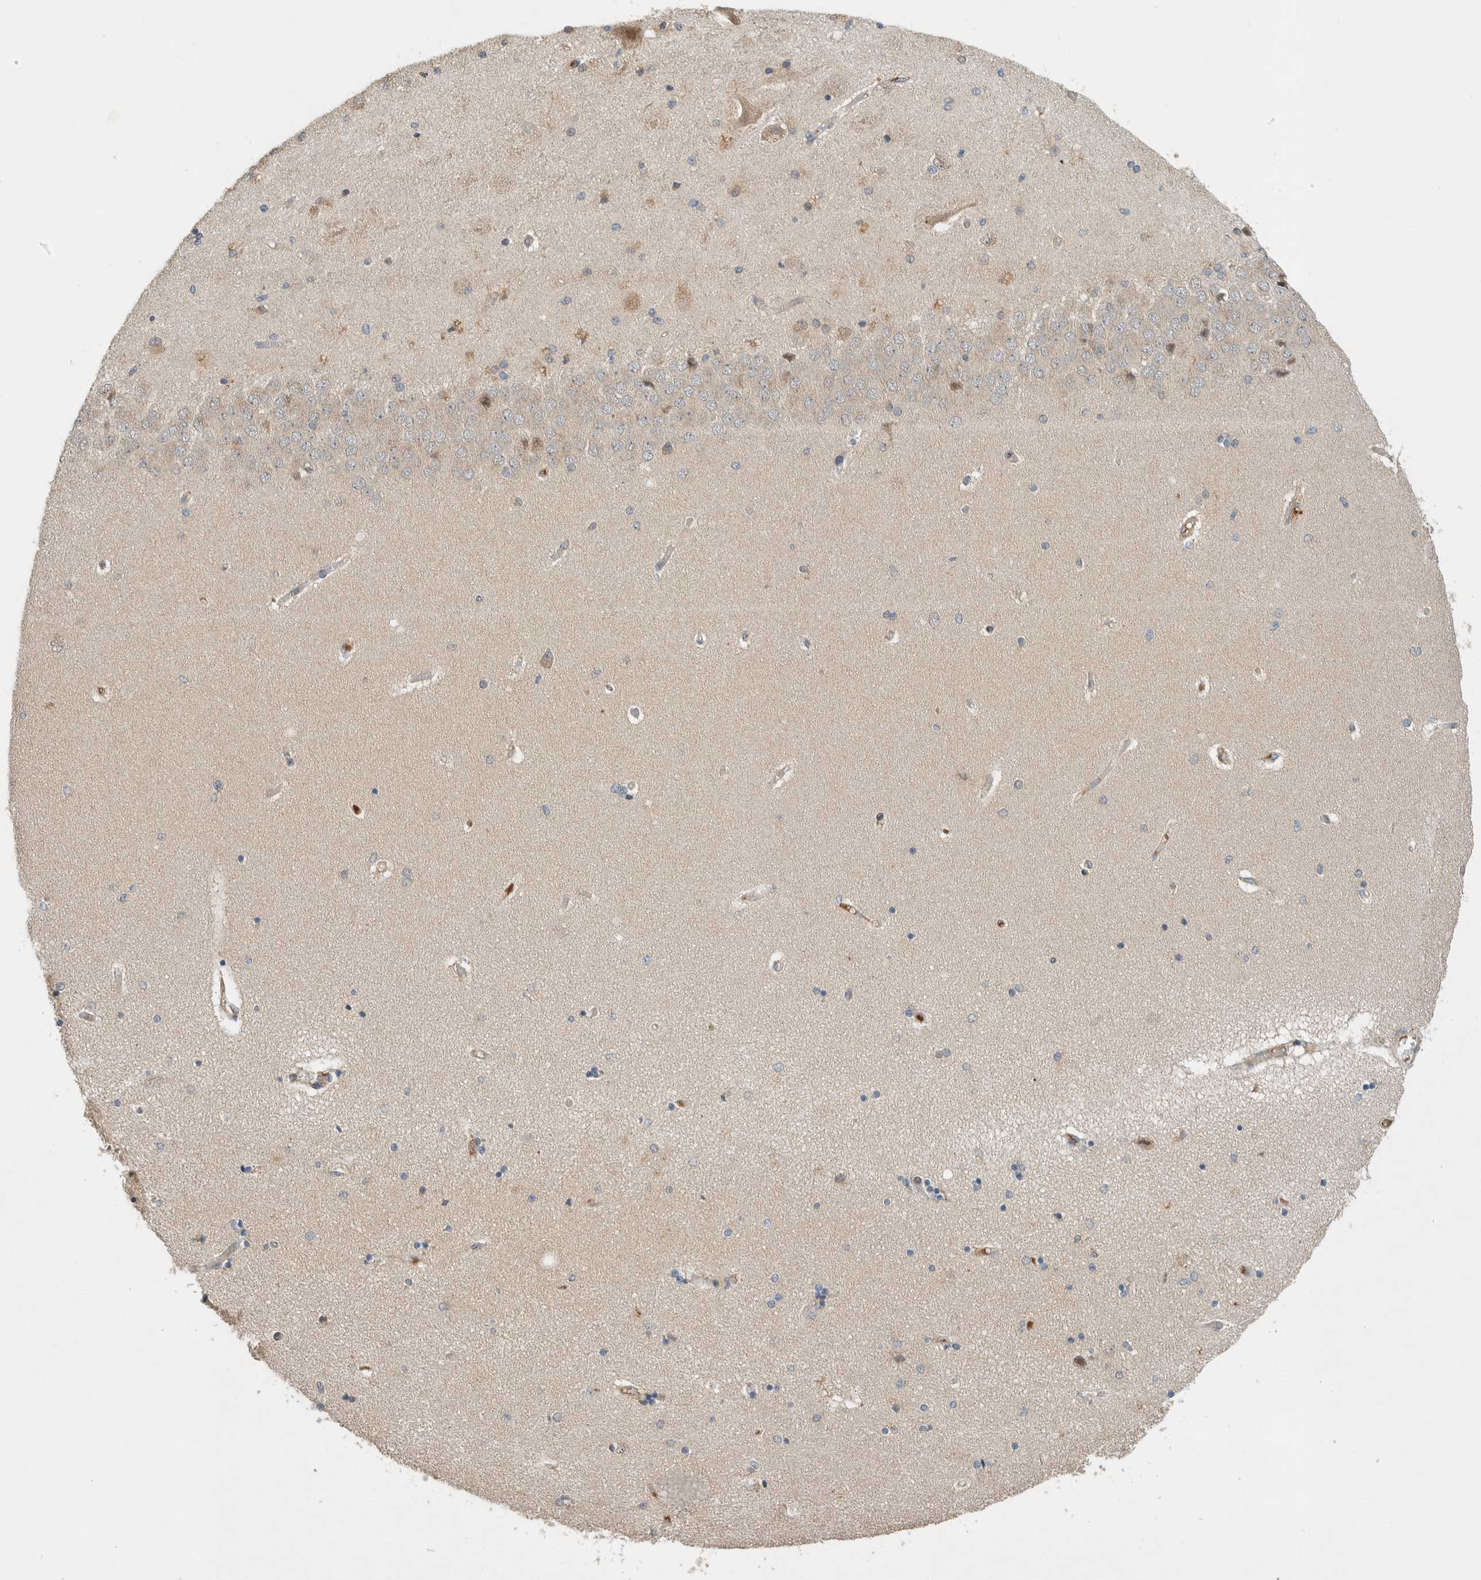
{"staining": {"intensity": "weak", "quantity": "<25%", "location": "cytoplasmic/membranous"}, "tissue": "hippocampus", "cell_type": "Glial cells", "image_type": "normal", "snomed": [{"axis": "morphology", "description": "Normal tissue, NOS"}, {"axis": "topography", "description": "Hippocampus"}], "caption": "Glial cells show no significant staining in normal hippocampus. The staining was performed using DAB to visualize the protein expression in brown, while the nuclei were stained in blue with hematoxylin (Magnification: 20x).", "gene": "ARMC9", "patient": {"sex": "female", "age": 54}}